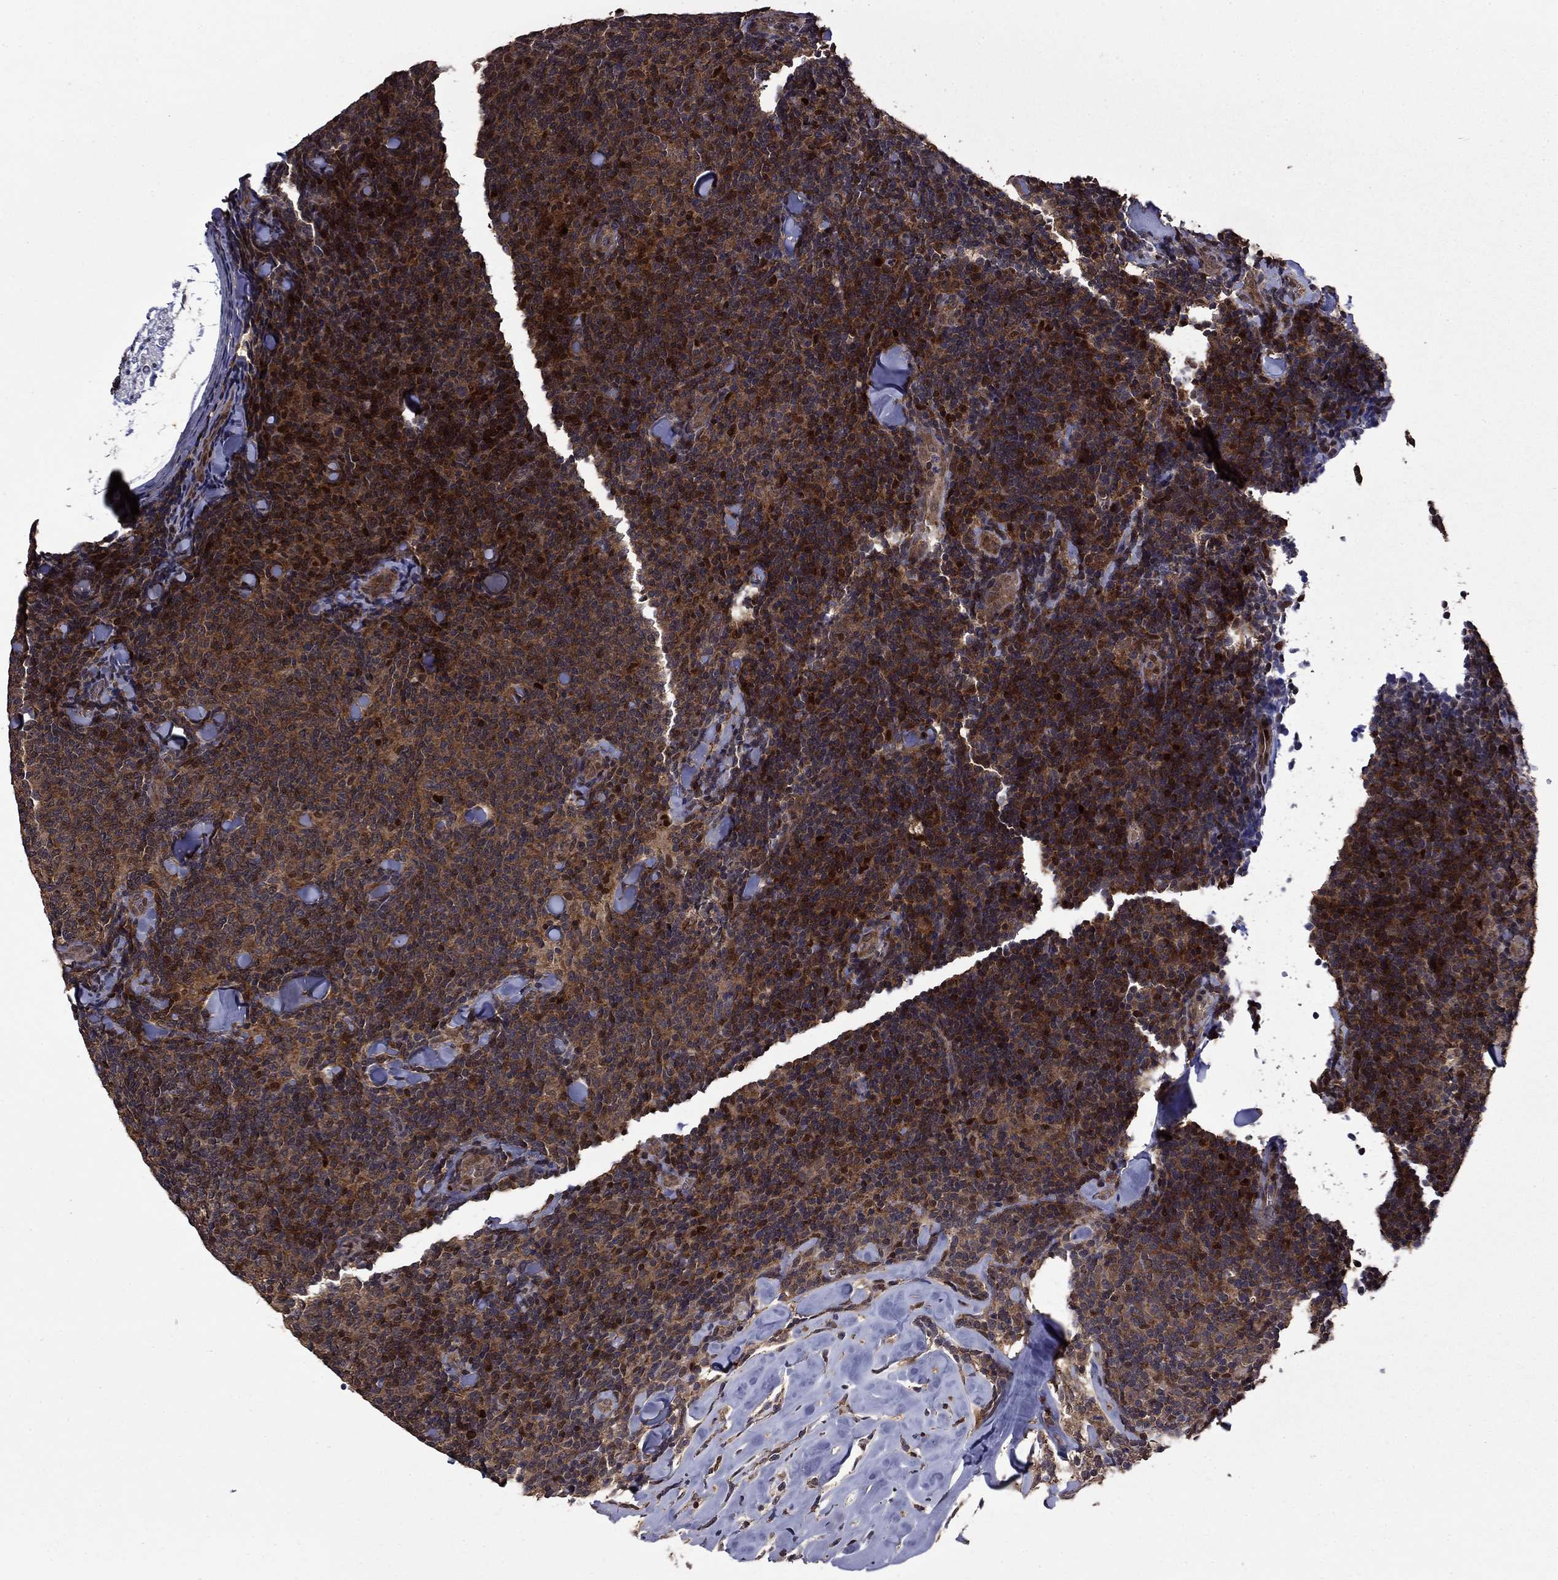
{"staining": {"intensity": "strong", "quantity": "<25%", "location": "cytoplasmic/membranous,nuclear"}, "tissue": "lymphoma", "cell_type": "Tumor cells", "image_type": "cancer", "snomed": [{"axis": "morphology", "description": "Malignant lymphoma, non-Hodgkin's type, Low grade"}, {"axis": "topography", "description": "Lymph node"}], "caption": "Approximately <25% of tumor cells in human lymphoma demonstrate strong cytoplasmic/membranous and nuclear protein staining as visualized by brown immunohistochemical staining.", "gene": "APPBP2", "patient": {"sex": "female", "age": 56}}